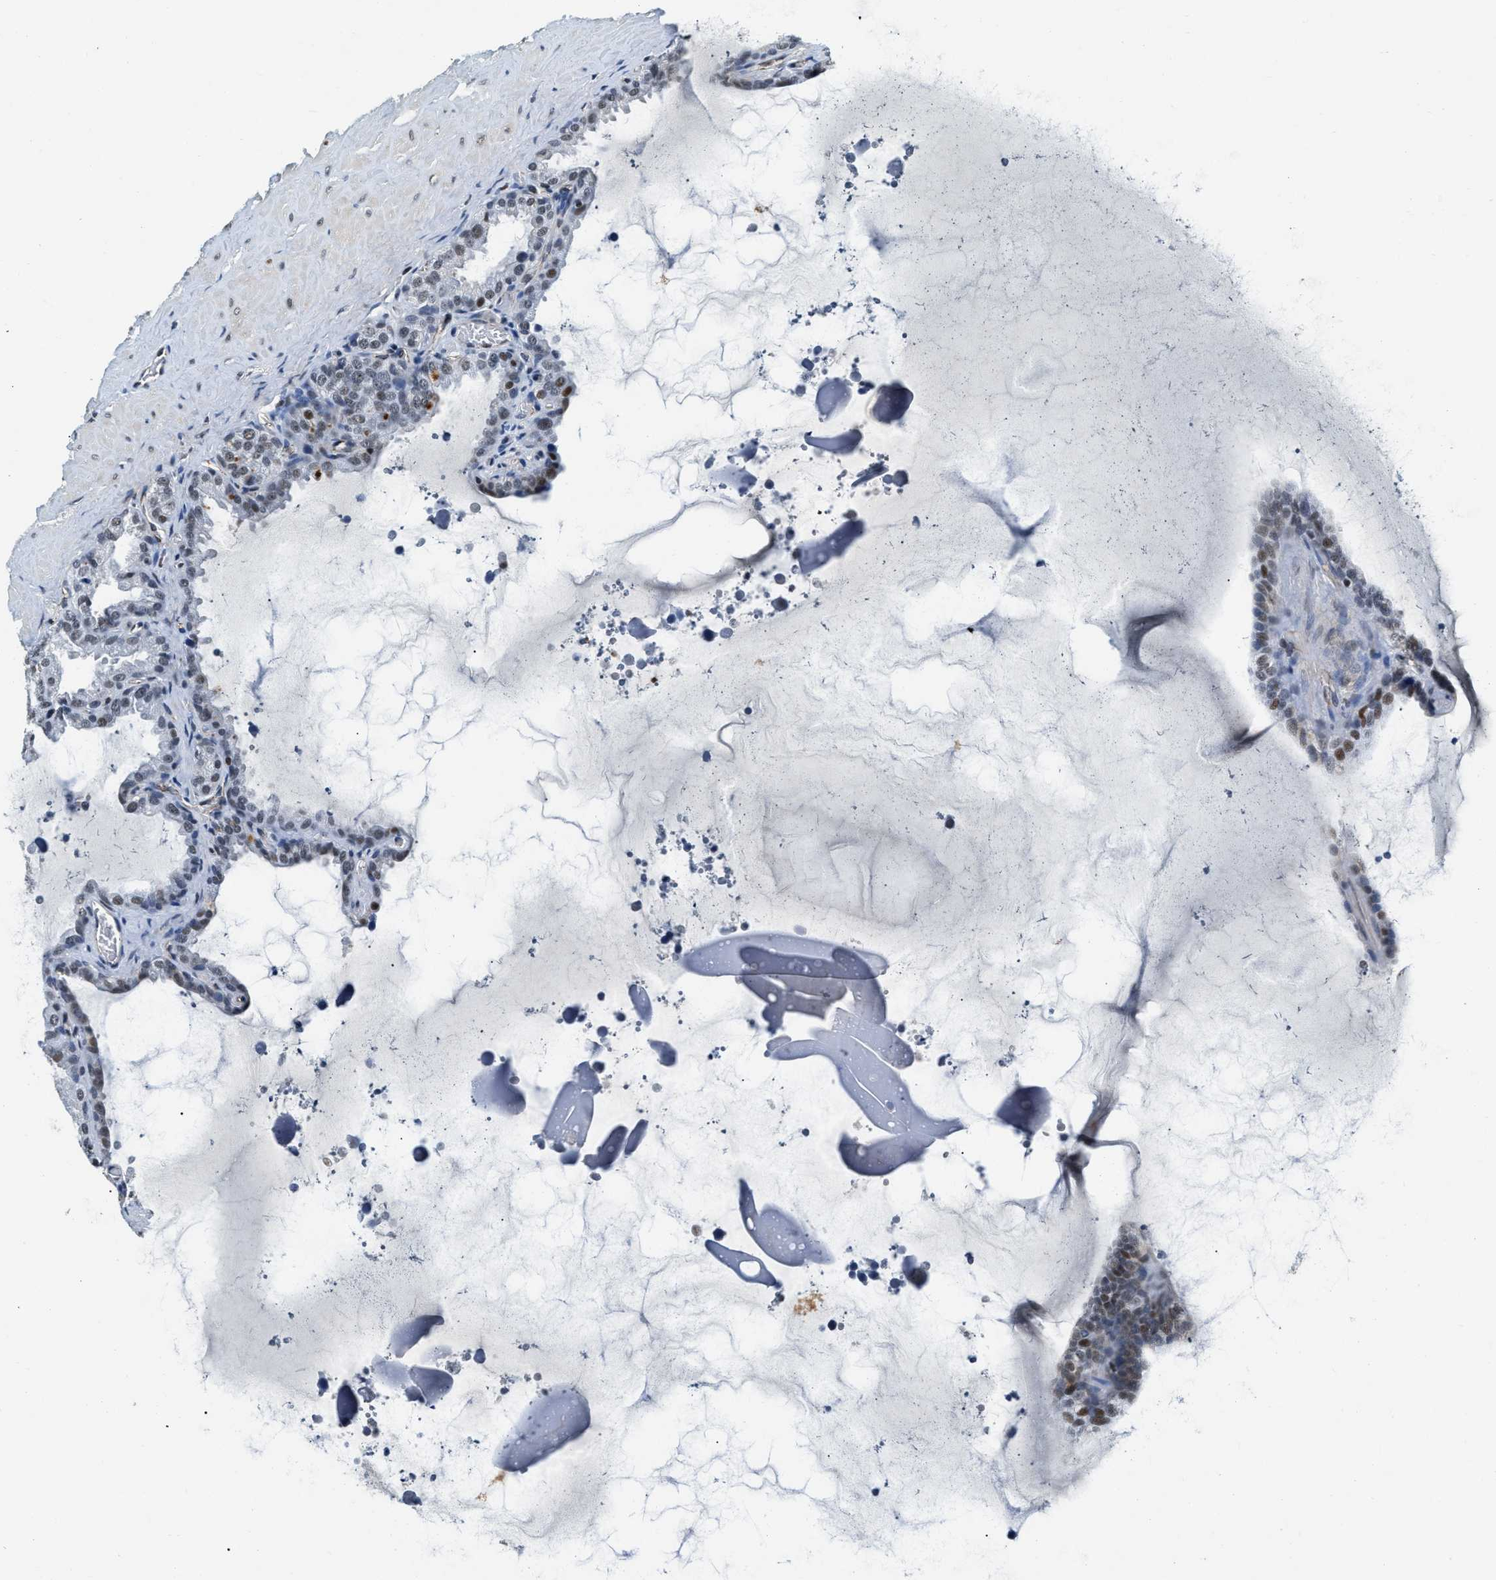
{"staining": {"intensity": "weak", "quantity": "25%-75%", "location": "nuclear"}, "tissue": "seminal vesicle", "cell_type": "Glandular cells", "image_type": "normal", "snomed": [{"axis": "morphology", "description": "Normal tissue, NOS"}, {"axis": "topography", "description": "Seminal veicle"}], "caption": "Immunohistochemical staining of unremarkable seminal vesicle exhibits low levels of weak nuclear staining in approximately 25%-75% of glandular cells.", "gene": "CCNE1", "patient": {"sex": "male", "age": 46}}